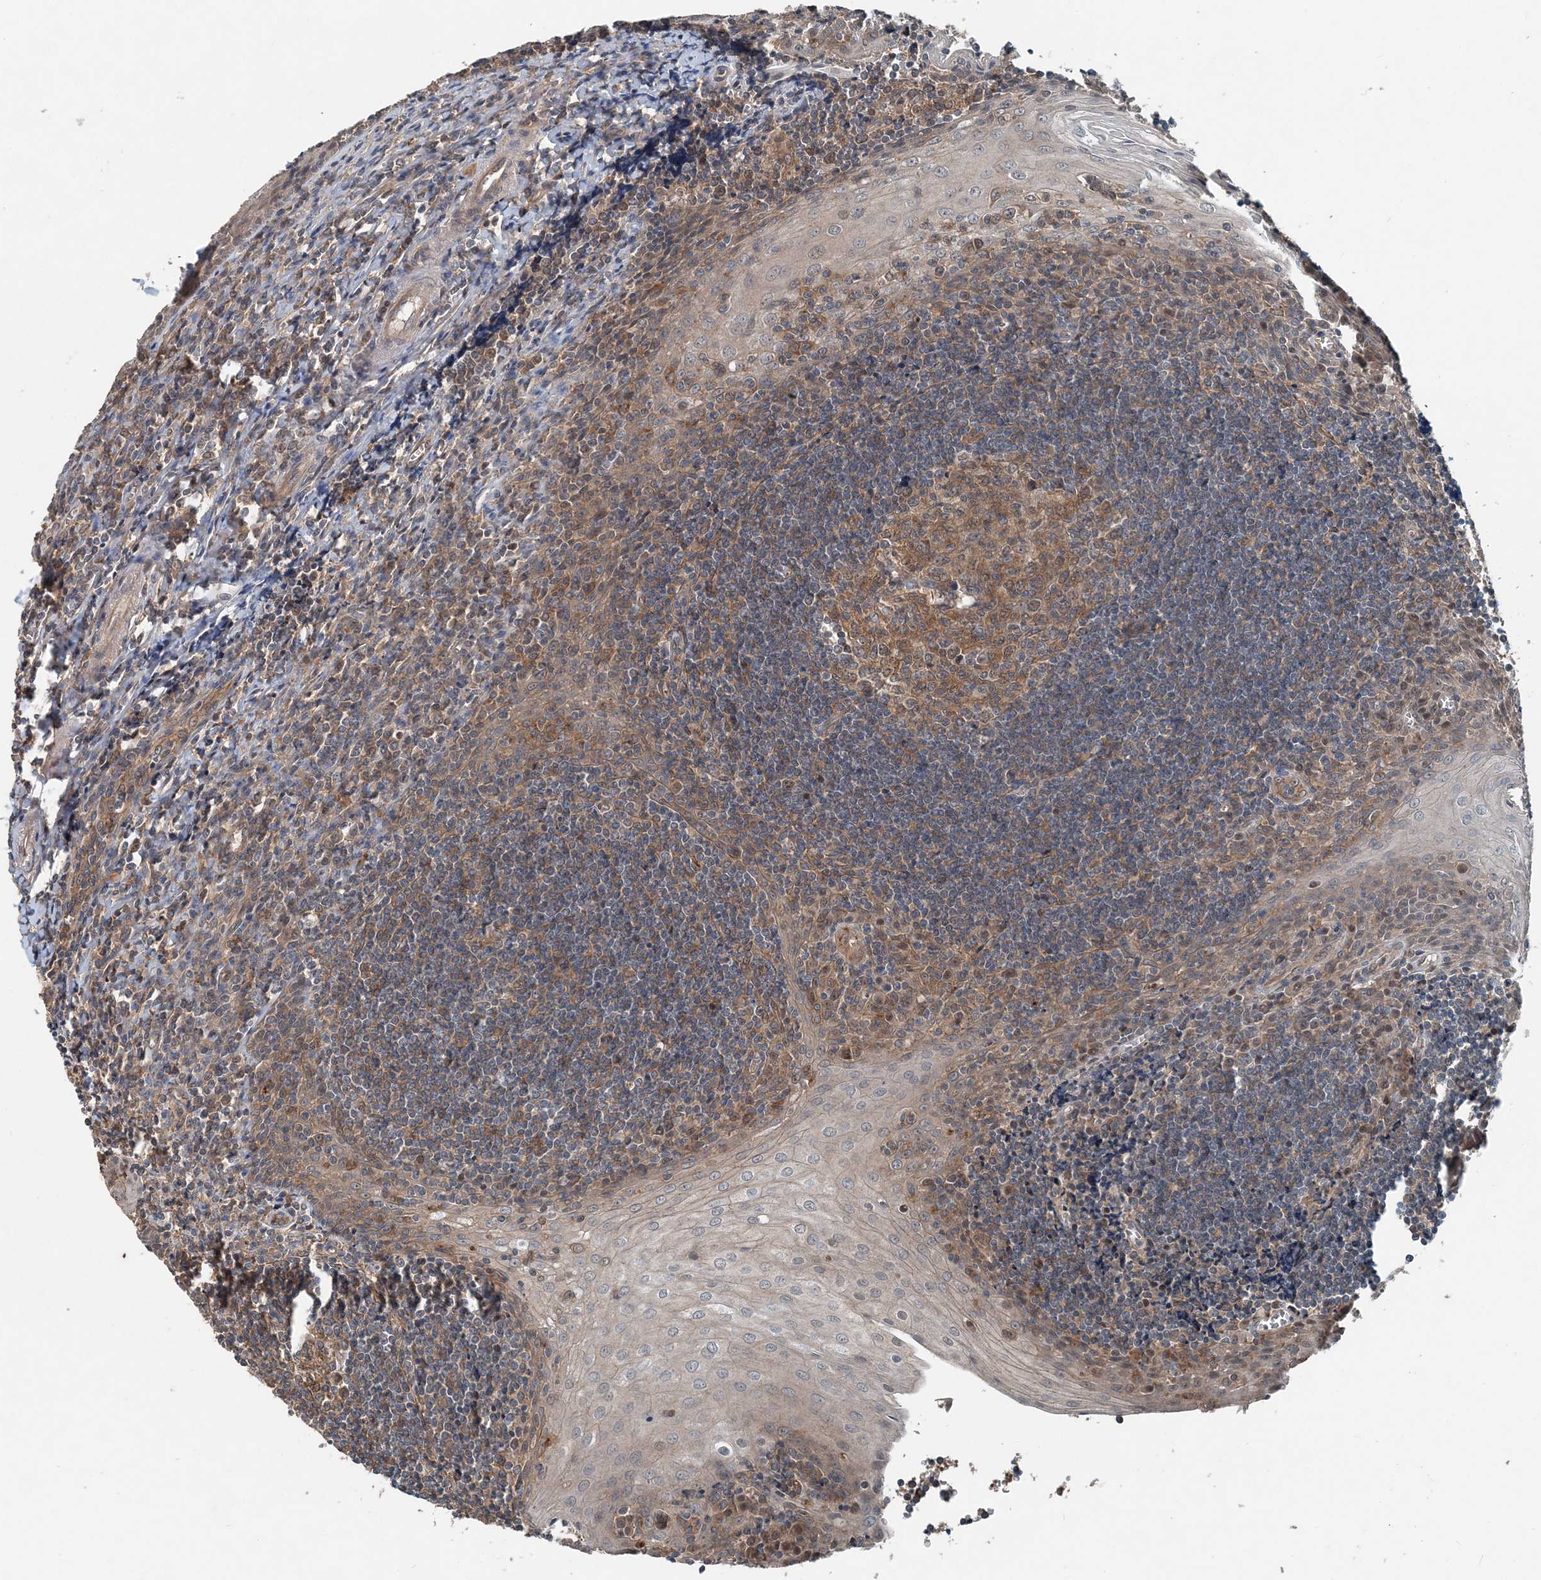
{"staining": {"intensity": "moderate", "quantity": ">75%", "location": "cytoplasmic/membranous,nuclear"}, "tissue": "tonsil", "cell_type": "Germinal center cells", "image_type": "normal", "snomed": [{"axis": "morphology", "description": "Normal tissue, NOS"}, {"axis": "topography", "description": "Tonsil"}], "caption": "Brown immunohistochemical staining in normal human tonsil exhibits moderate cytoplasmic/membranous,nuclear staining in about >75% of germinal center cells.", "gene": "SMPD3", "patient": {"sex": "male", "age": 27}}